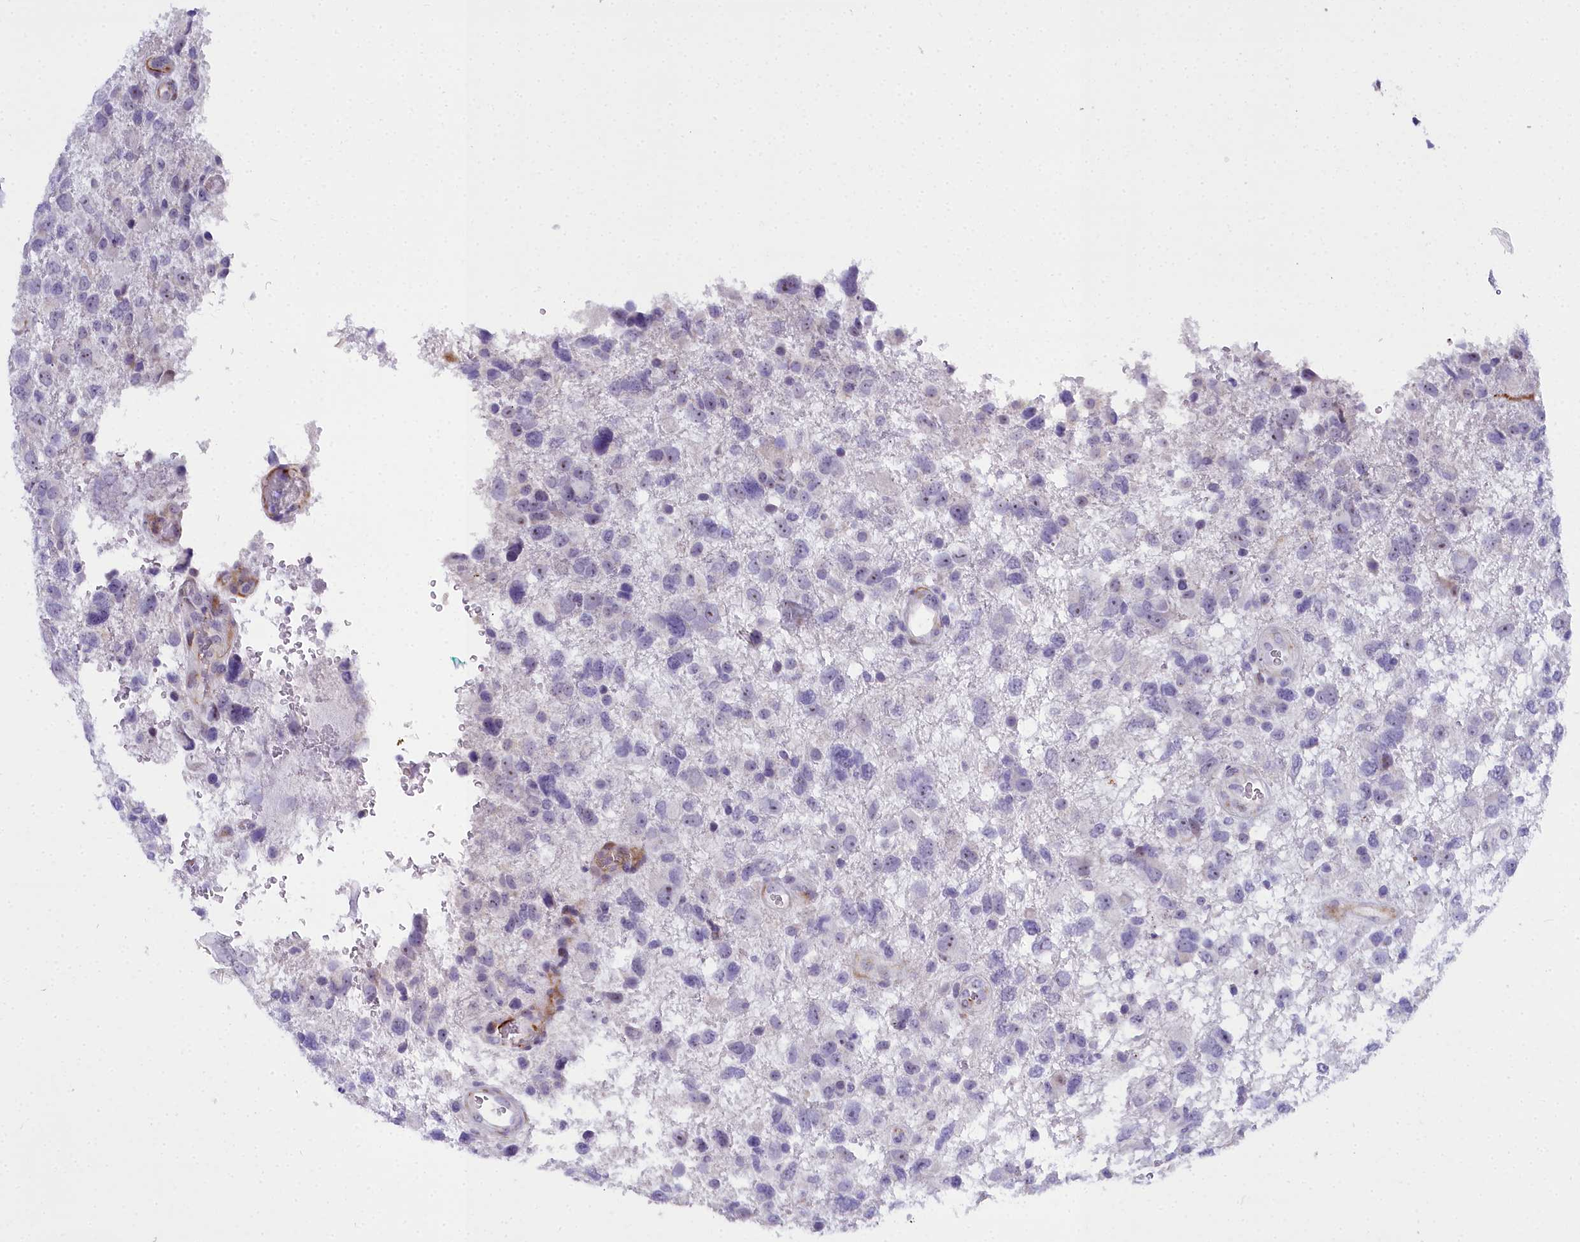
{"staining": {"intensity": "negative", "quantity": "none", "location": "none"}, "tissue": "glioma", "cell_type": "Tumor cells", "image_type": "cancer", "snomed": [{"axis": "morphology", "description": "Glioma, malignant, High grade"}, {"axis": "topography", "description": "Brain"}], "caption": "Protein analysis of malignant glioma (high-grade) shows no significant expression in tumor cells.", "gene": "TIMM22", "patient": {"sex": "male", "age": 61}}